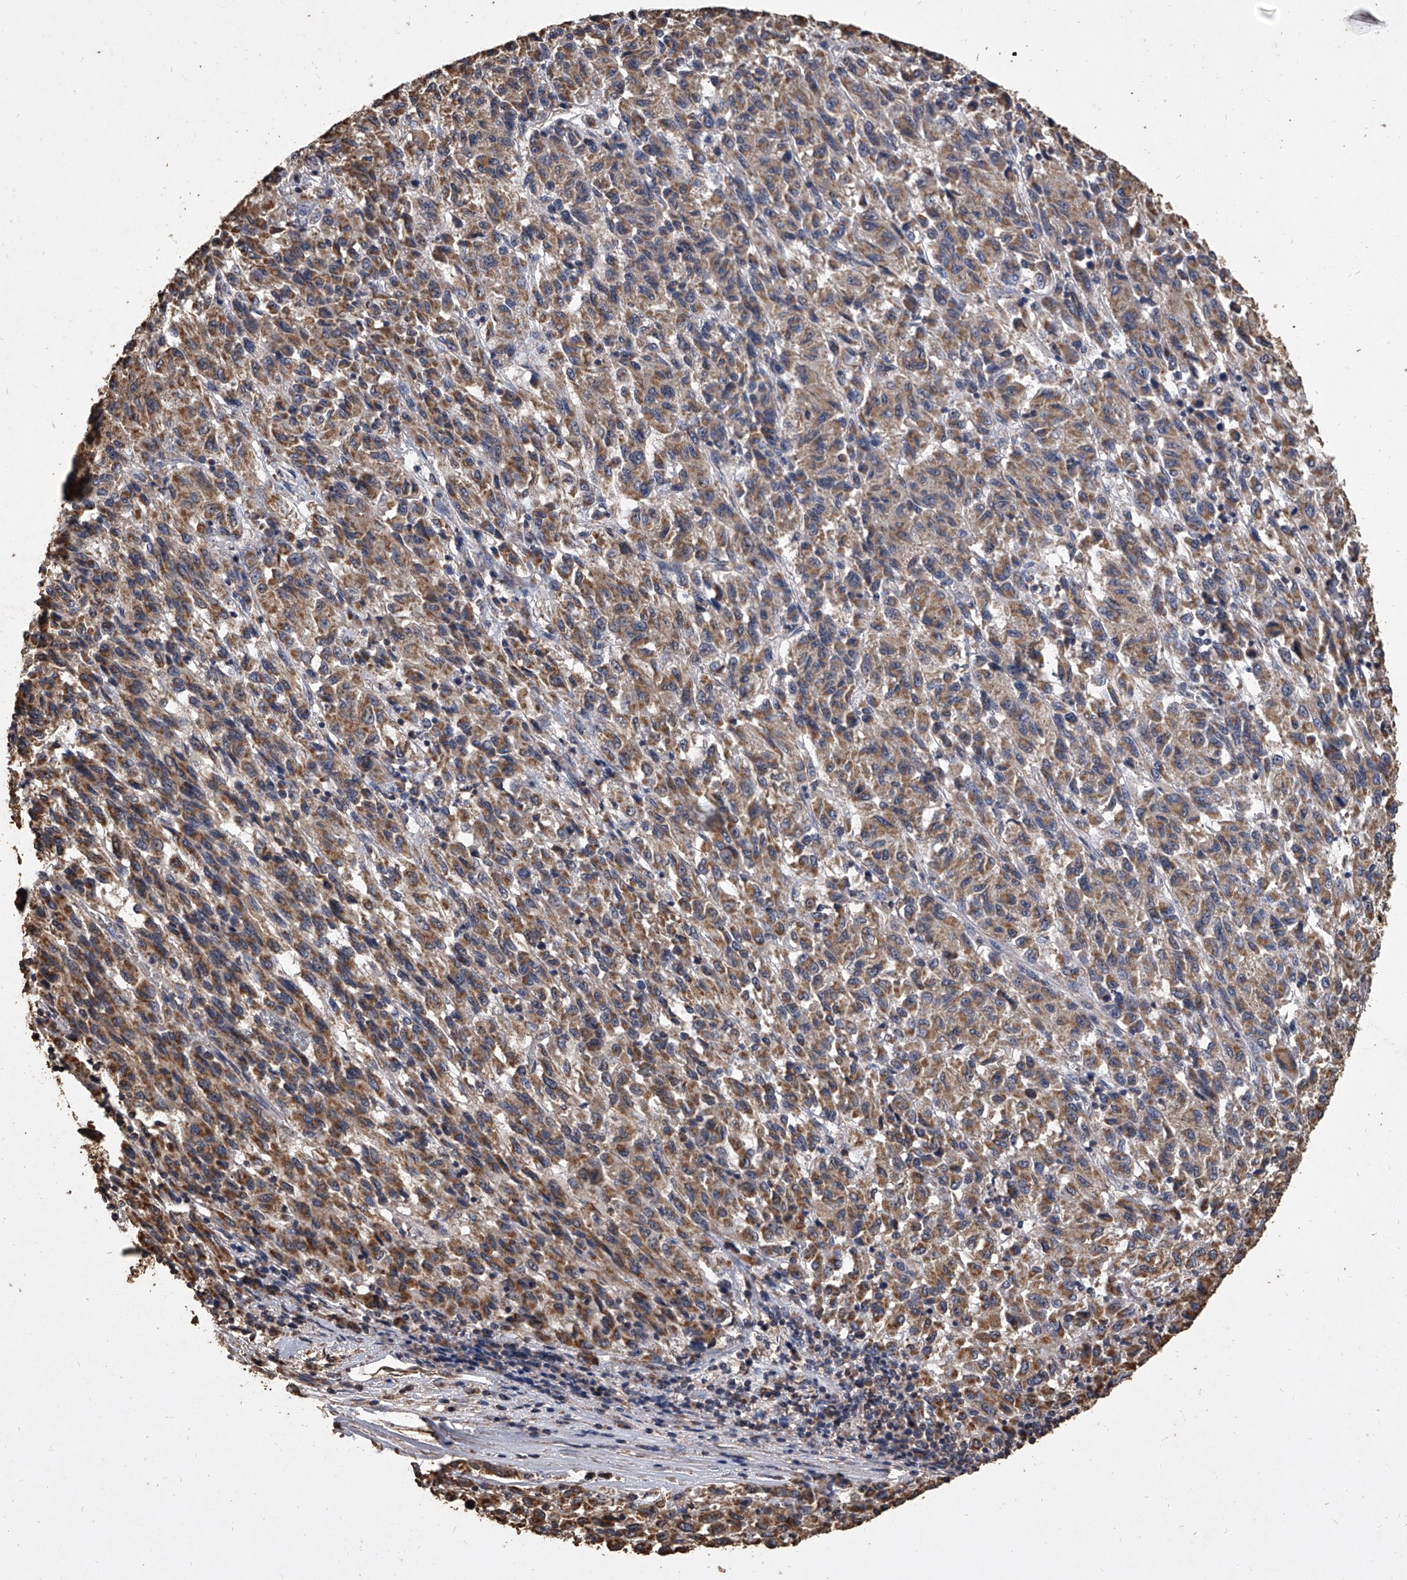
{"staining": {"intensity": "moderate", "quantity": ">75%", "location": "cytoplasmic/membranous"}, "tissue": "melanoma", "cell_type": "Tumor cells", "image_type": "cancer", "snomed": [{"axis": "morphology", "description": "Malignant melanoma, Metastatic site"}, {"axis": "topography", "description": "Lung"}], "caption": "Tumor cells reveal medium levels of moderate cytoplasmic/membranous staining in approximately >75% of cells in malignant melanoma (metastatic site).", "gene": "MRPL28", "patient": {"sex": "male", "age": 64}}